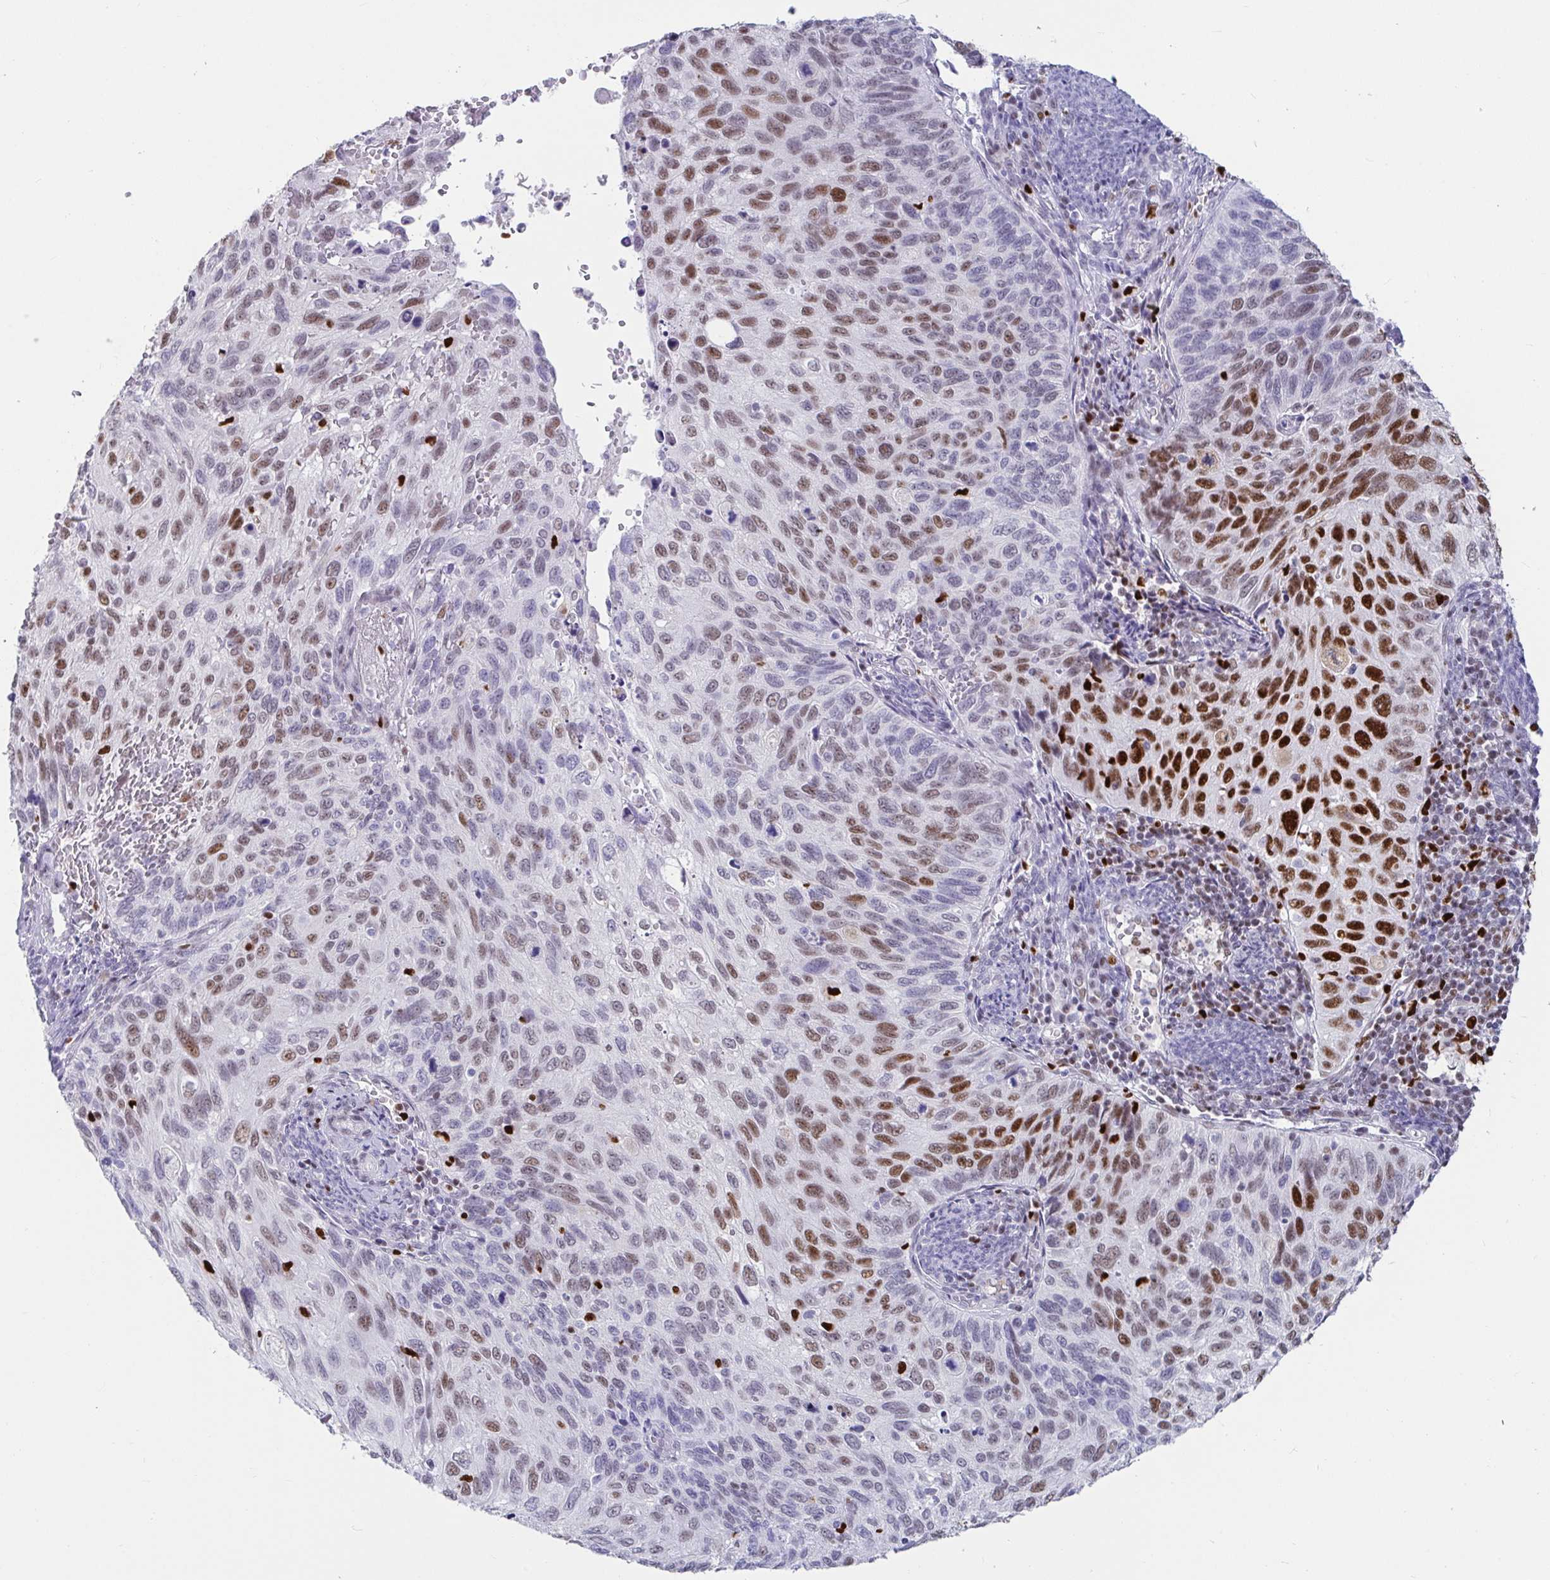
{"staining": {"intensity": "strong", "quantity": "25%-75%", "location": "nuclear"}, "tissue": "cervical cancer", "cell_type": "Tumor cells", "image_type": "cancer", "snomed": [{"axis": "morphology", "description": "Squamous cell carcinoma, NOS"}, {"axis": "topography", "description": "Cervix"}], "caption": "Immunohistochemistry (IHC) of cervical squamous cell carcinoma exhibits high levels of strong nuclear staining in about 25%-75% of tumor cells.", "gene": "ZNF586", "patient": {"sex": "female", "age": 70}}